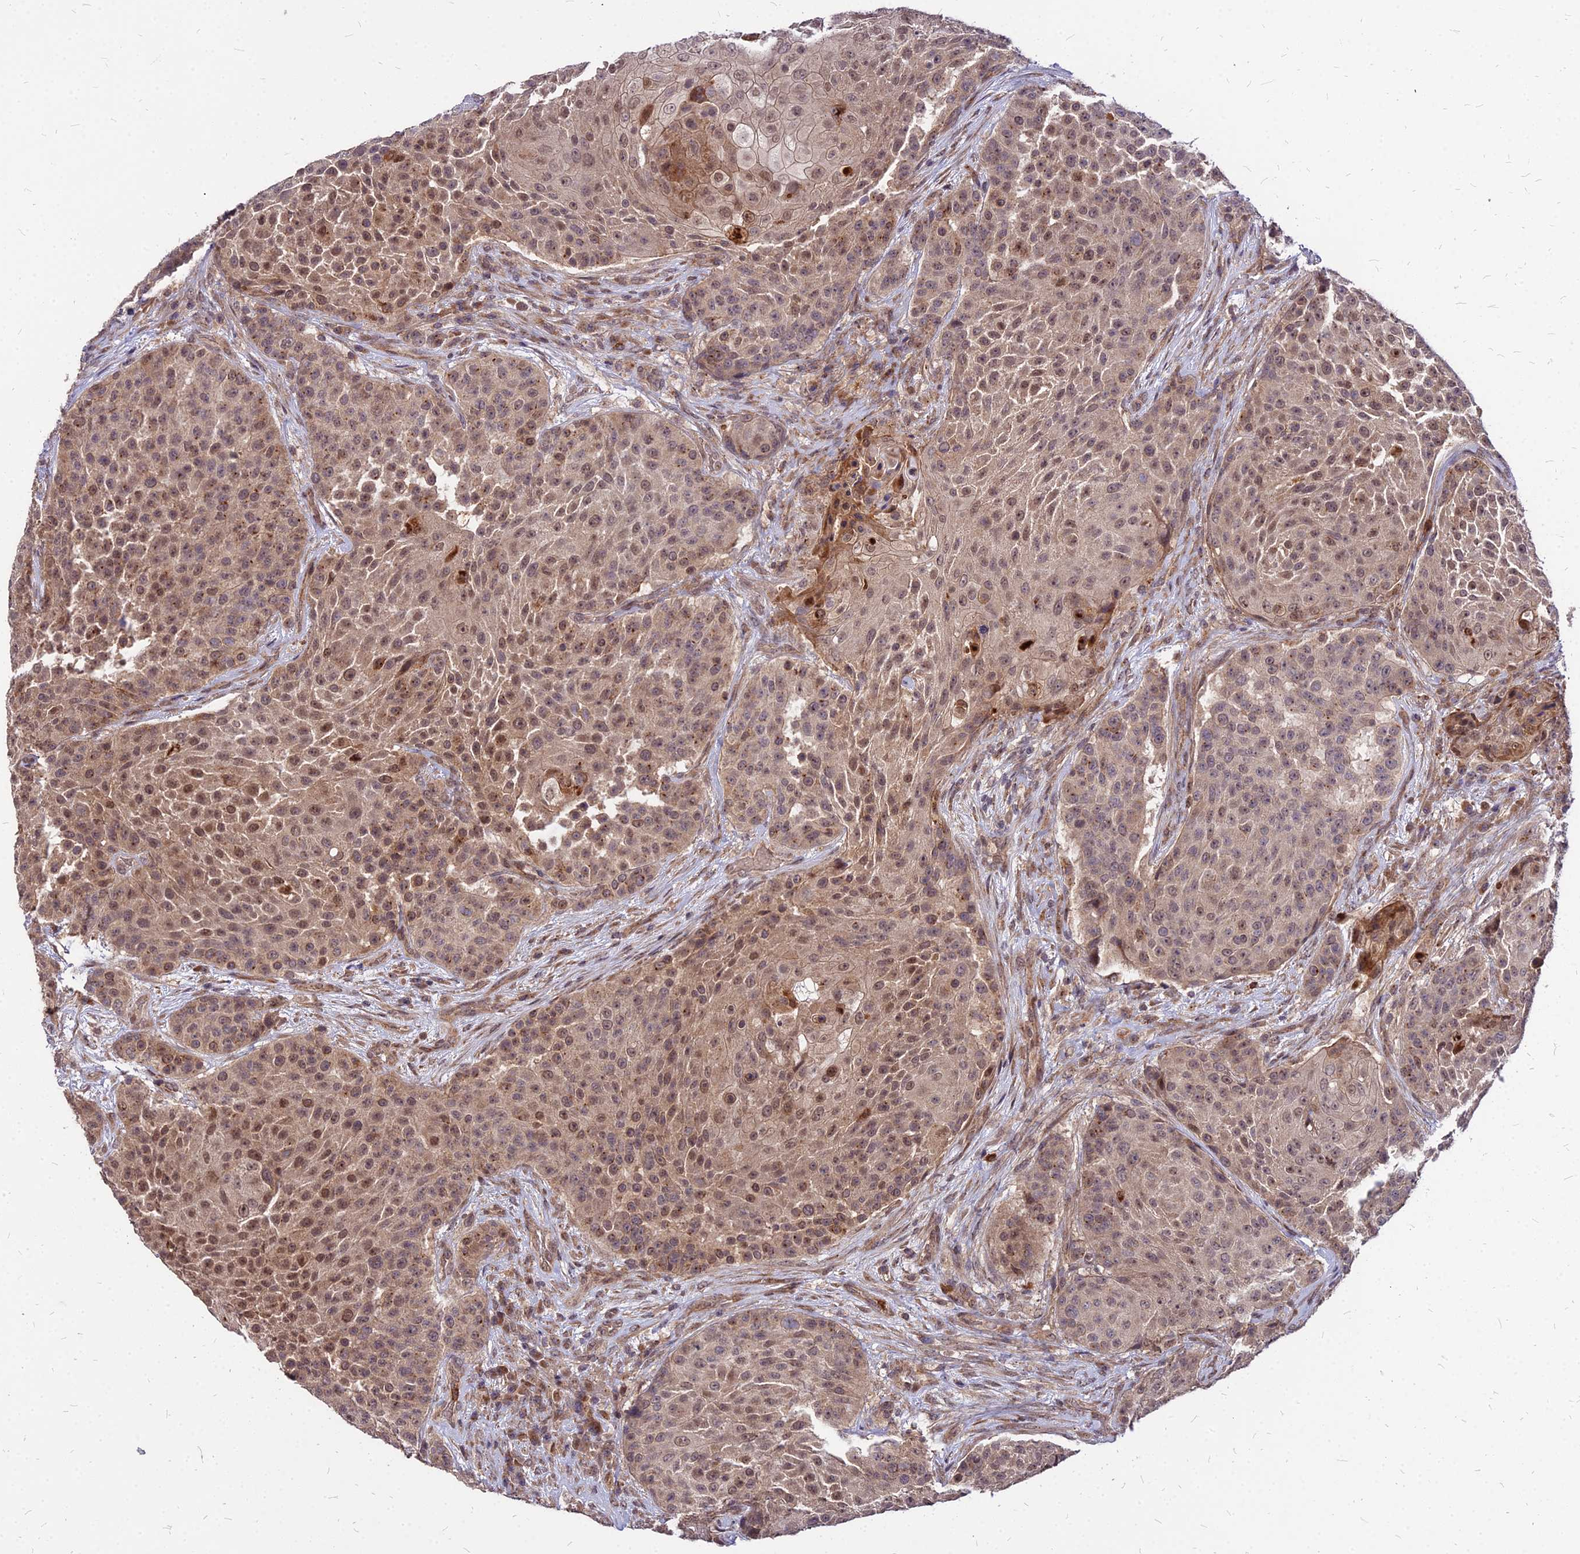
{"staining": {"intensity": "moderate", "quantity": ">75%", "location": "nuclear"}, "tissue": "urothelial cancer", "cell_type": "Tumor cells", "image_type": "cancer", "snomed": [{"axis": "morphology", "description": "Urothelial carcinoma, High grade"}, {"axis": "topography", "description": "Urinary bladder"}], "caption": "IHC of high-grade urothelial carcinoma displays medium levels of moderate nuclear expression in approximately >75% of tumor cells.", "gene": "APBA3", "patient": {"sex": "female", "age": 63}}